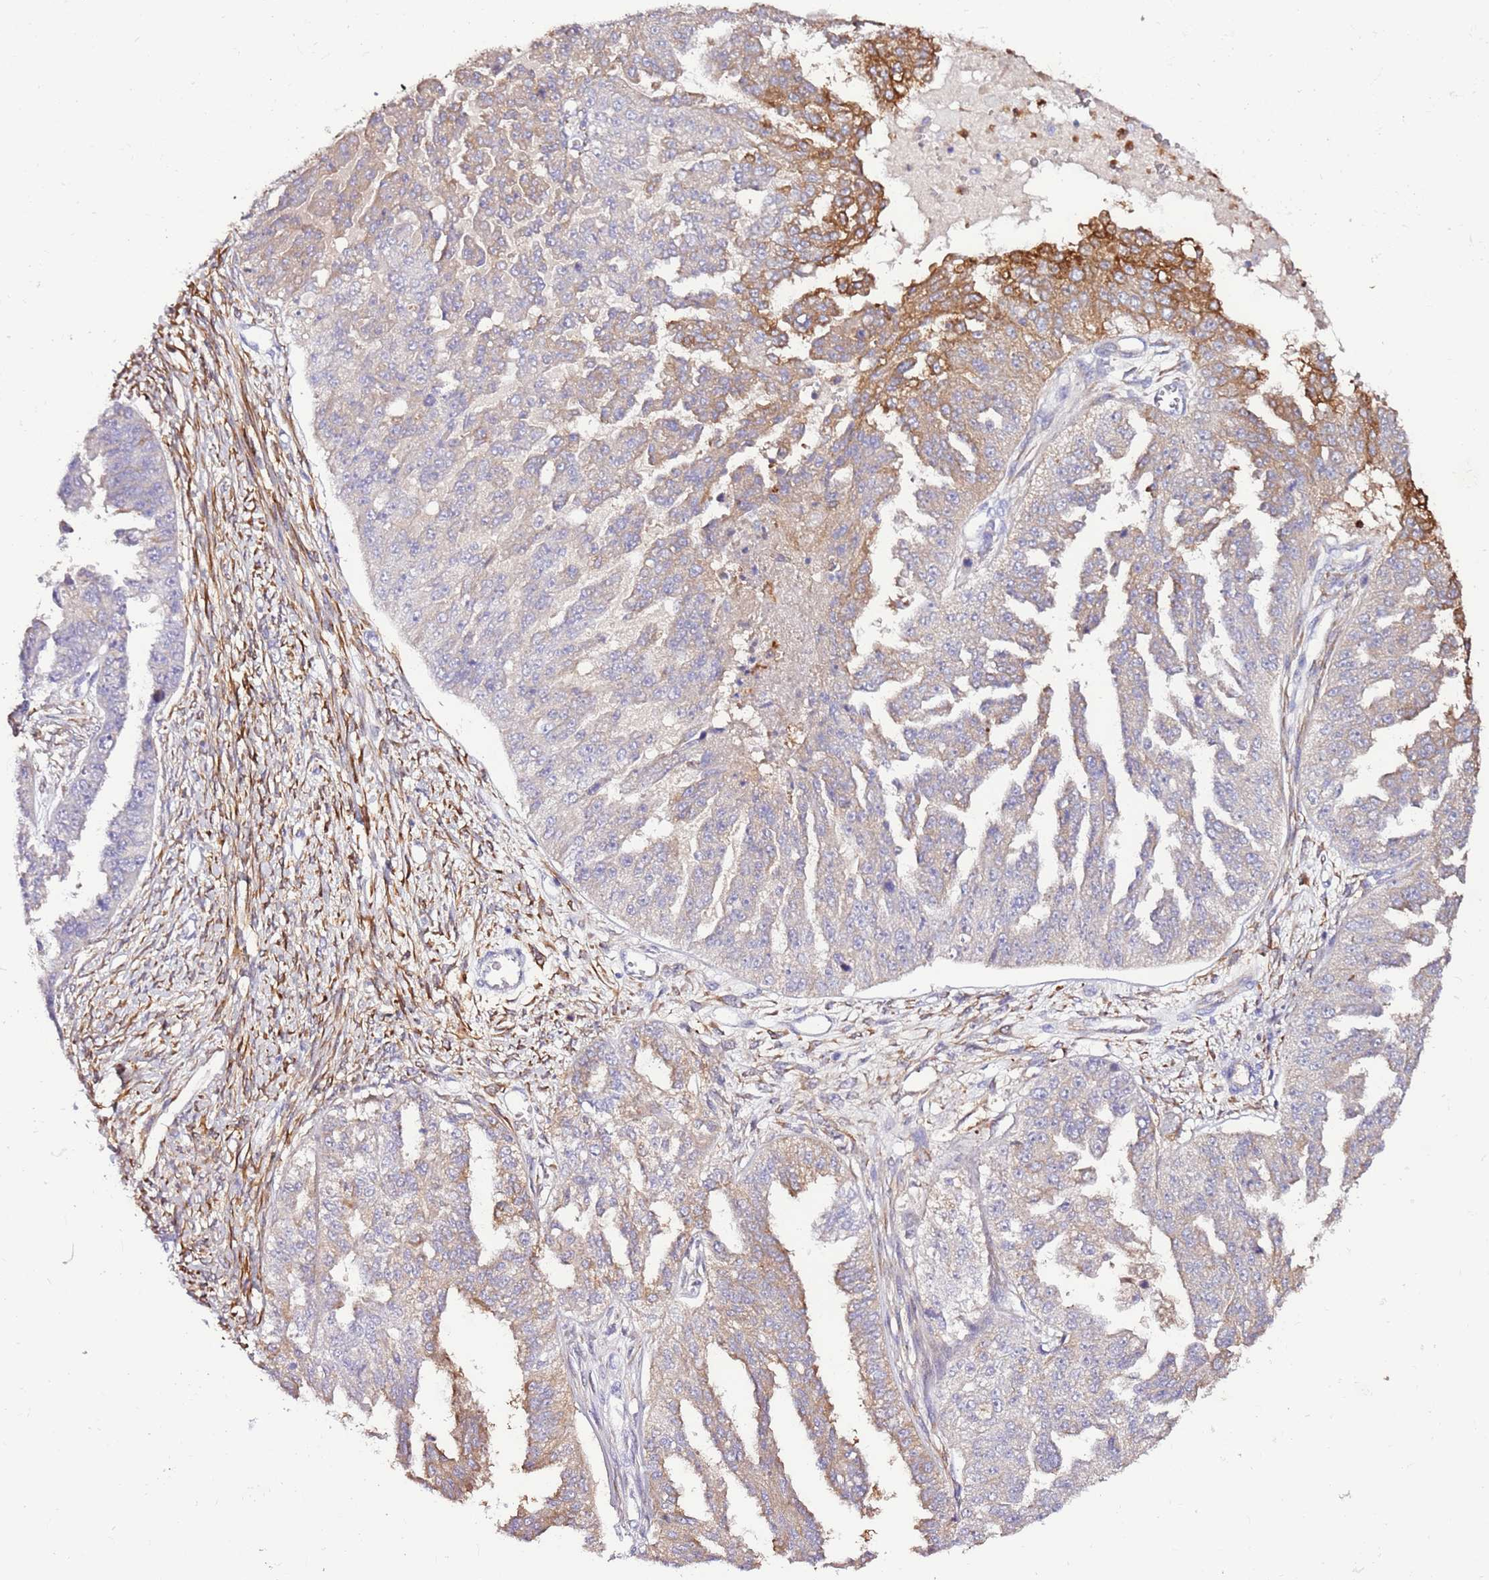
{"staining": {"intensity": "moderate", "quantity": "<25%", "location": "cytoplasmic/membranous"}, "tissue": "ovarian cancer", "cell_type": "Tumor cells", "image_type": "cancer", "snomed": [{"axis": "morphology", "description": "Cystadenocarcinoma, serous, NOS"}, {"axis": "topography", "description": "Ovary"}], "caption": "Moderate cytoplasmic/membranous positivity for a protein is appreciated in approximately <25% of tumor cells of serous cystadenocarcinoma (ovarian) using IHC.", "gene": "FAM174C", "patient": {"sex": "female", "age": 58}}